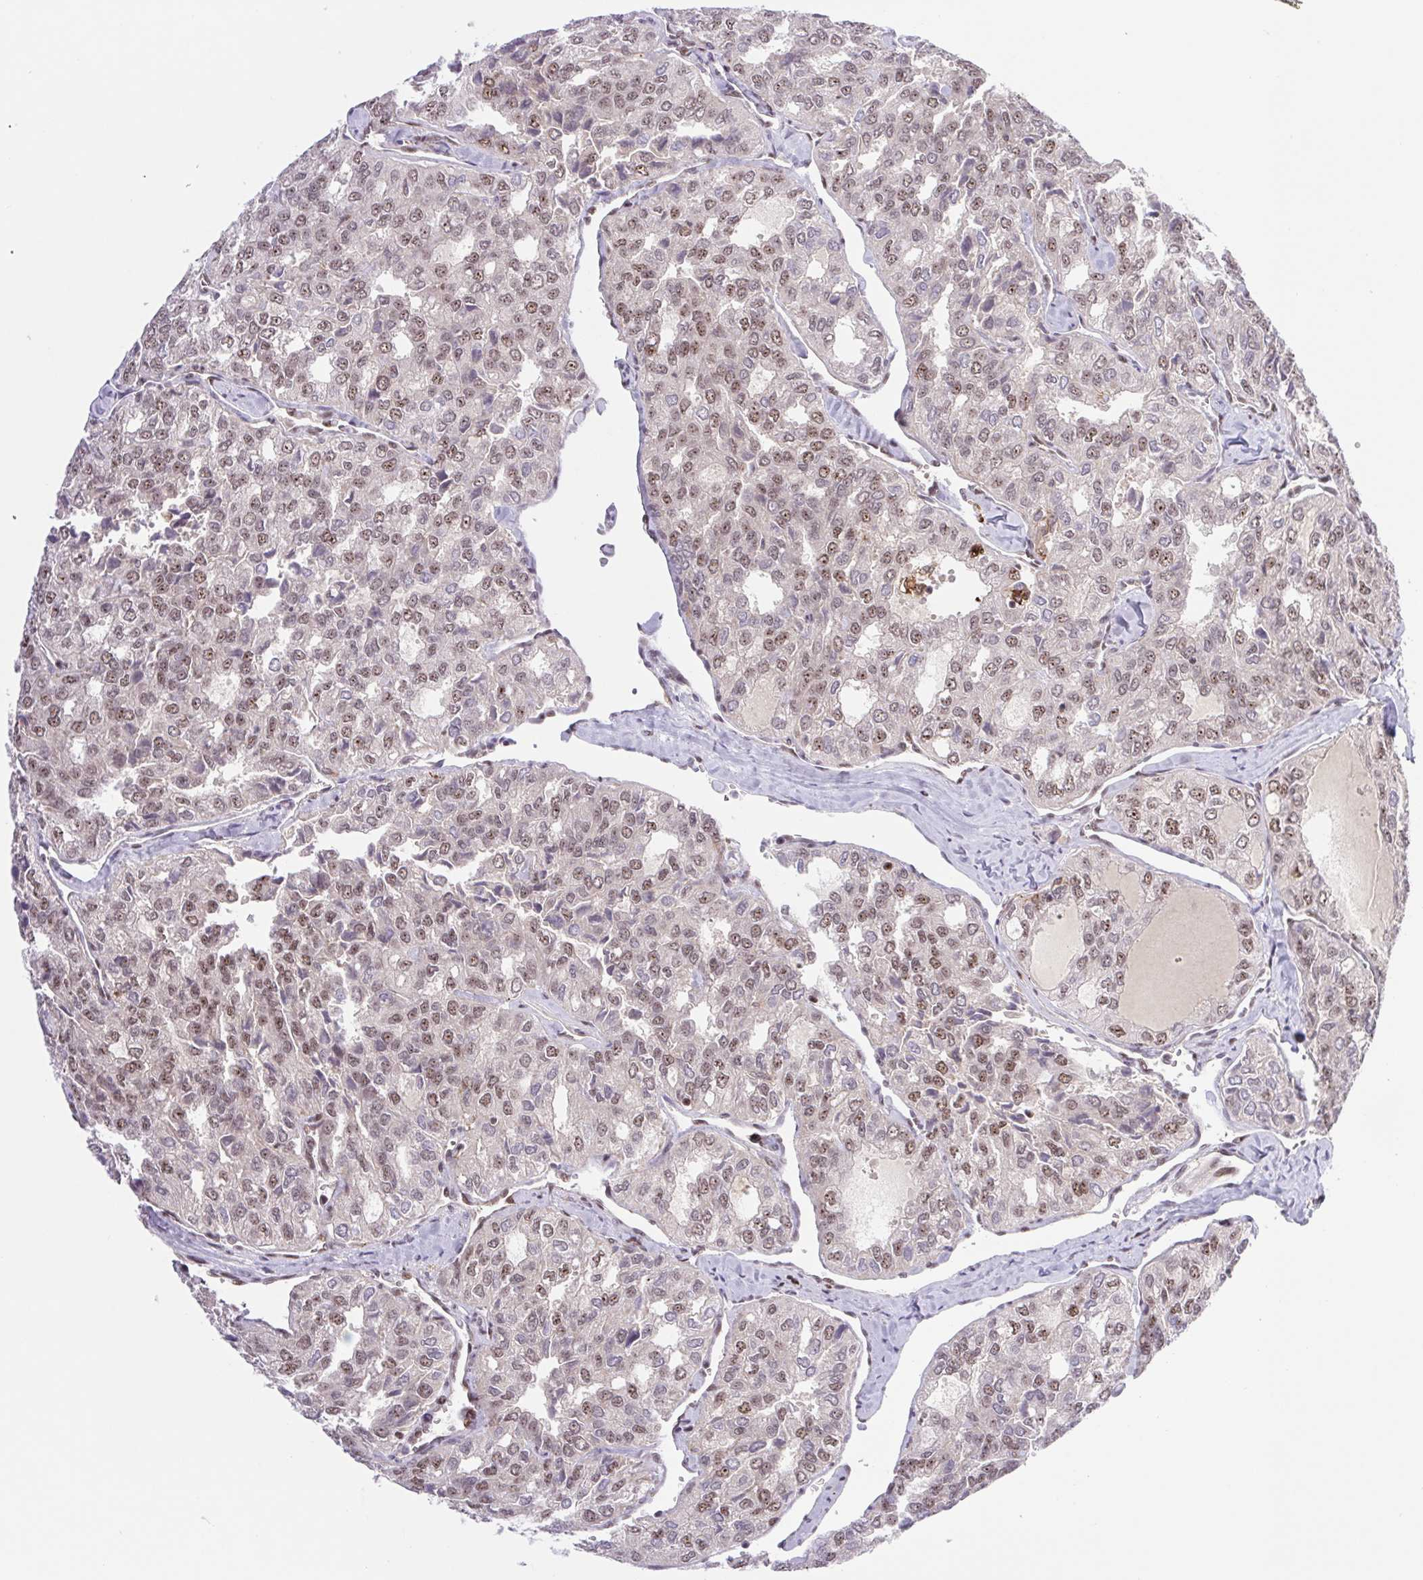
{"staining": {"intensity": "weak", "quantity": "25%-75%", "location": "nuclear"}, "tissue": "thyroid cancer", "cell_type": "Tumor cells", "image_type": "cancer", "snomed": [{"axis": "morphology", "description": "Follicular adenoma carcinoma, NOS"}, {"axis": "topography", "description": "Thyroid gland"}], "caption": "The micrograph demonstrates staining of thyroid cancer, revealing weak nuclear protein expression (brown color) within tumor cells.", "gene": "ERG", "patient": {"sex": "male", "age": 75}}